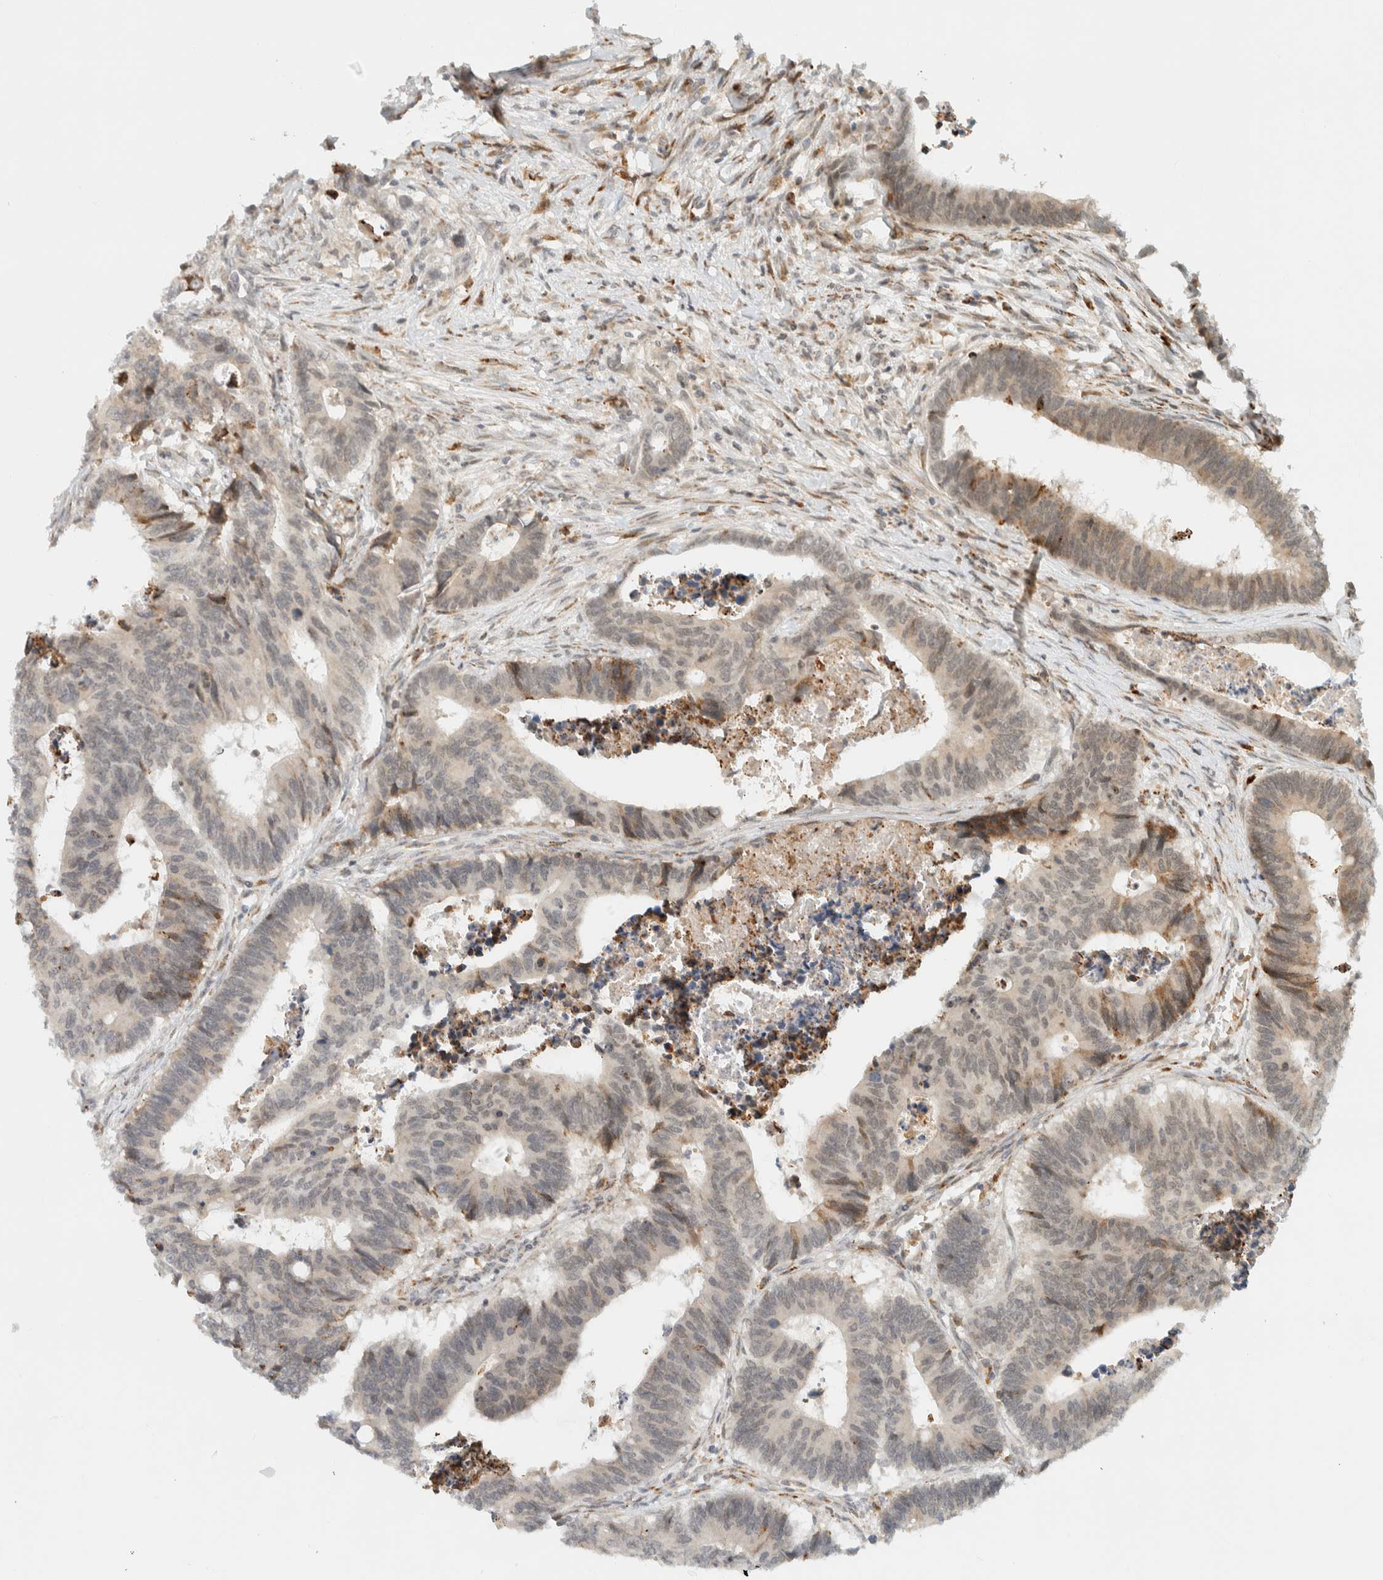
{"staining": {"intensity": "weak", "quantity": "25%-75%", "location": "cytoplasmic/membranous"}, "tissue": "colorectal cancer", "cell_type": "Tumor cells", "image_type": "cancer", "snomed": [{"axis": "morphology", "description": "Adenocarcinoma, NOS"}, {"axis": "topography", "description": "Rectum"}], "caption": "Colorectal adenocarcinoma tissue exhibits weak cytoplasmic/membranous positivity in about 25%-75% of tumor cells, visualized by immunohistochemistry.", "gene": "ITPRID1", "patient": {"sex": "male", "age": 84}}